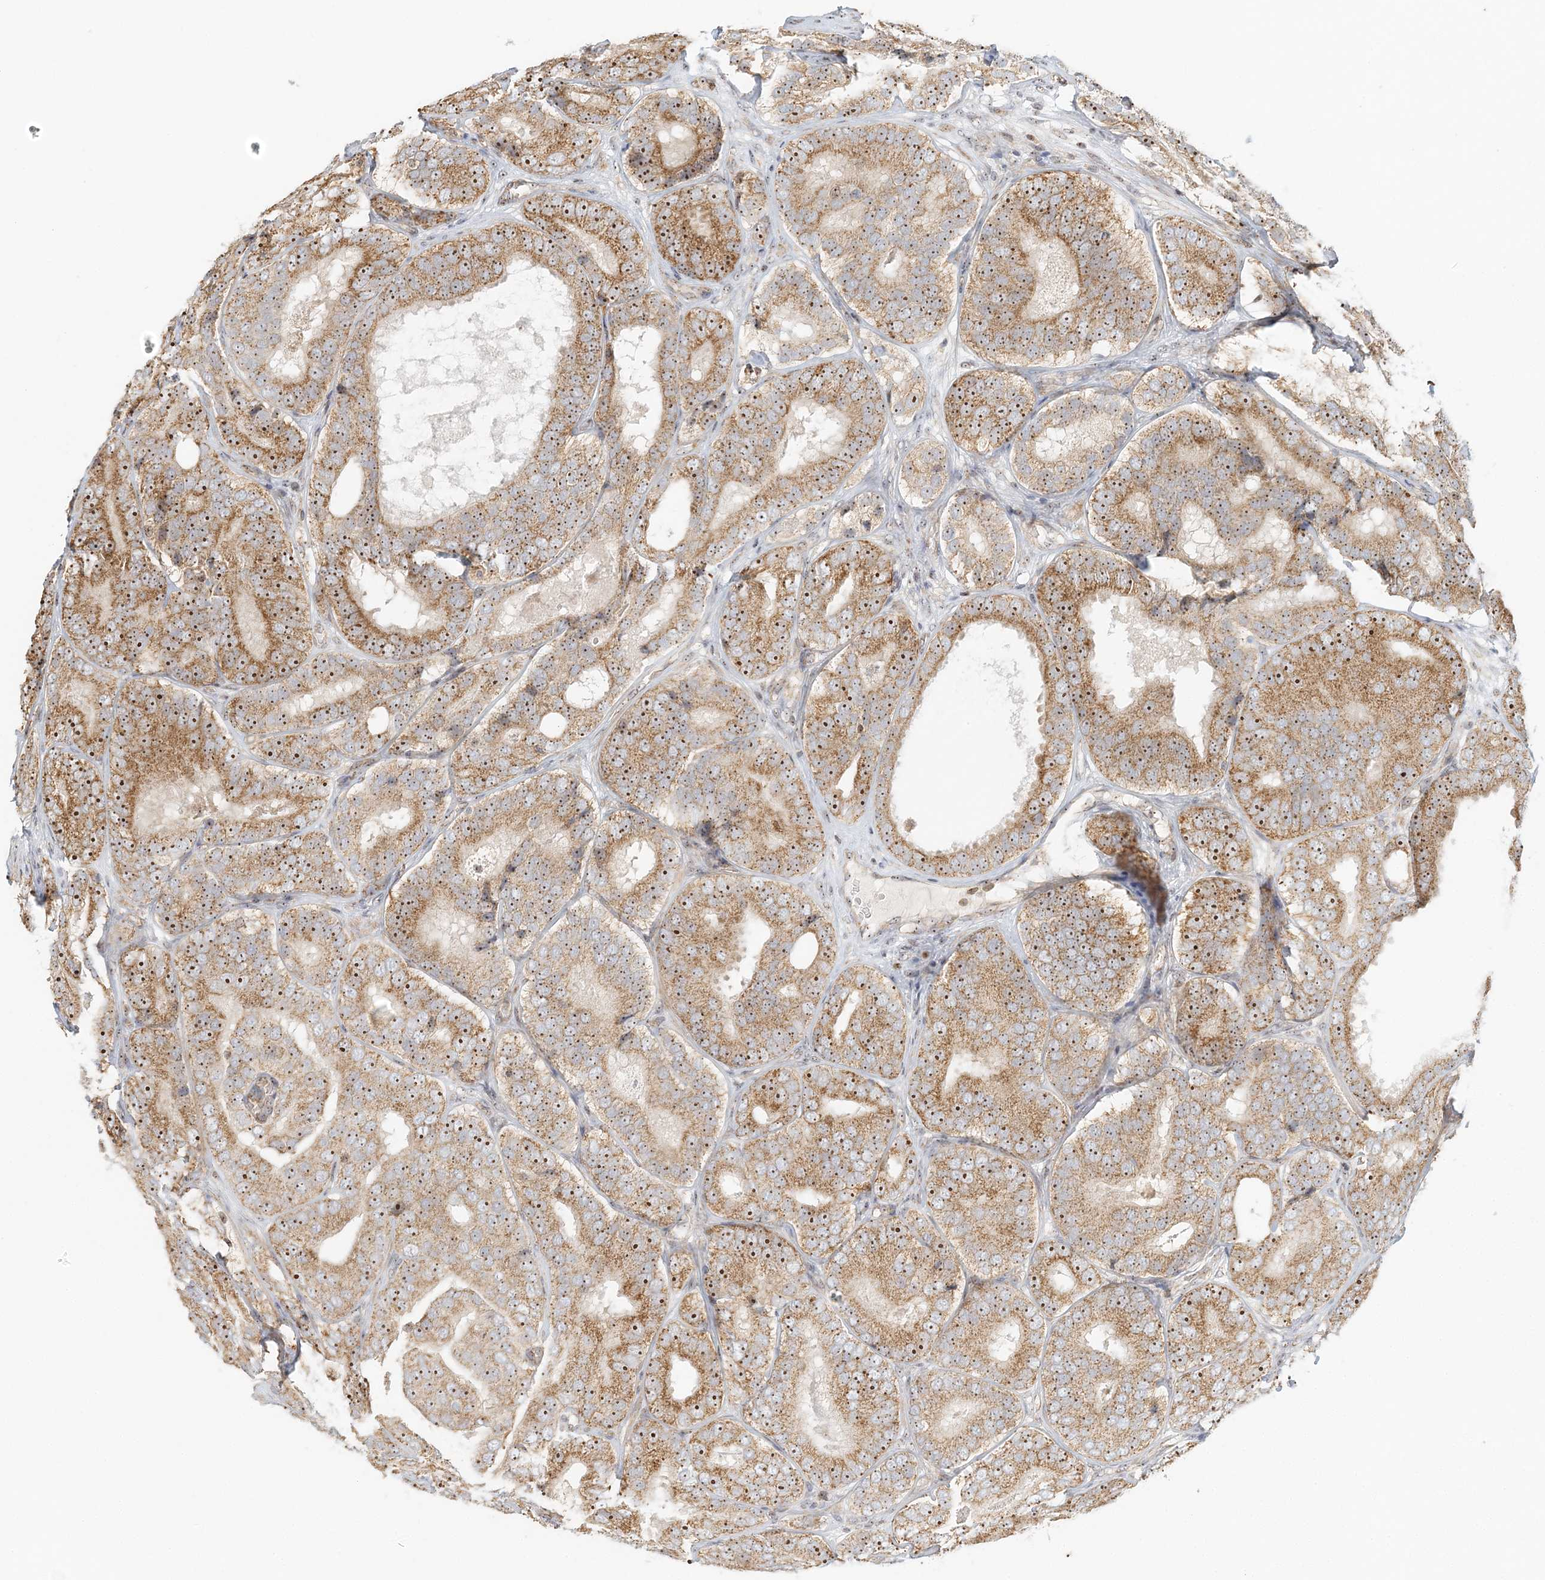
{"staining": {"intensity": "strong", "quantity": ">75%", "location": "cytoplasmic/membranous,nuclear"}, "tissue": "prostate cancer", "cell_type": "Tumor cells", "image_type": "cancer", "snomed": [{"axis": "morphology", "description": "Adenocarcinoma, High grade"}, {"axis": "topography", "description": "Prostate"}], "caption": "Immunohistochemistry micrograph of human prostate cancer stained for a protein (brown), which exhibits high levels of strong cytoplasmic/membranous and nuclear staining in about >75% of tumor cells.", "gene": "UBE2F", "patient": {"sex": "male", "age": 56}}